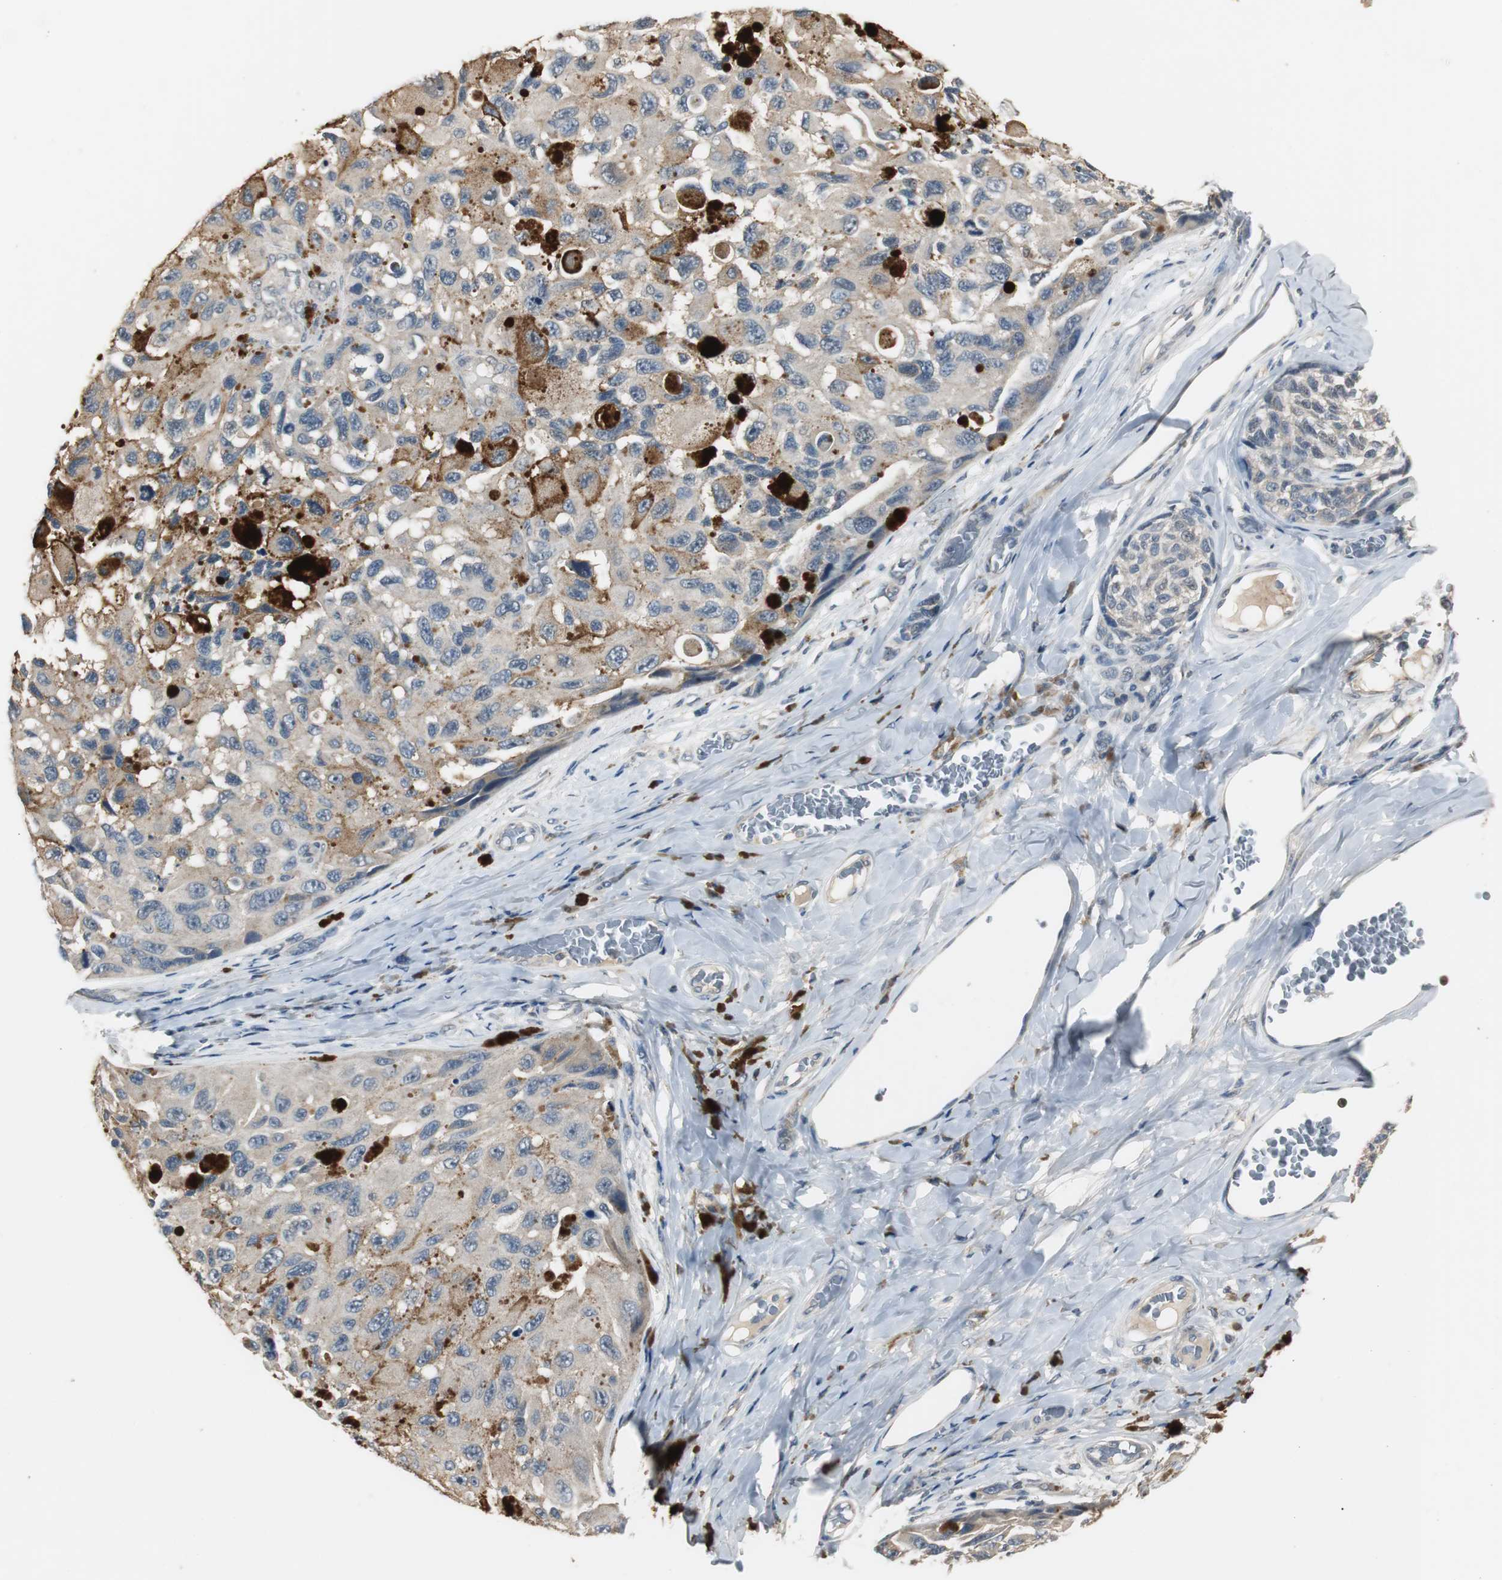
{"staining": {"intensity": "weak", "quantity": "25%-75%", "location": "cytoplasmic/membranous"}, "tissue": "melanoma", "cell_type": "Tumor cells", "image_type": "cancer", "snomed": [{"axis": "morphology", "description": "Malignant melanoma, NOS"}, {"axis": "topography", "description": "Skin"}], "caption": "Tumor cells reveal weak cytoplasmic/membranous expression in about 25%-75% of cells in malignant melanoma.", "gene": "PTPRN2", "patient": {"sex": "female", "age": 73}}